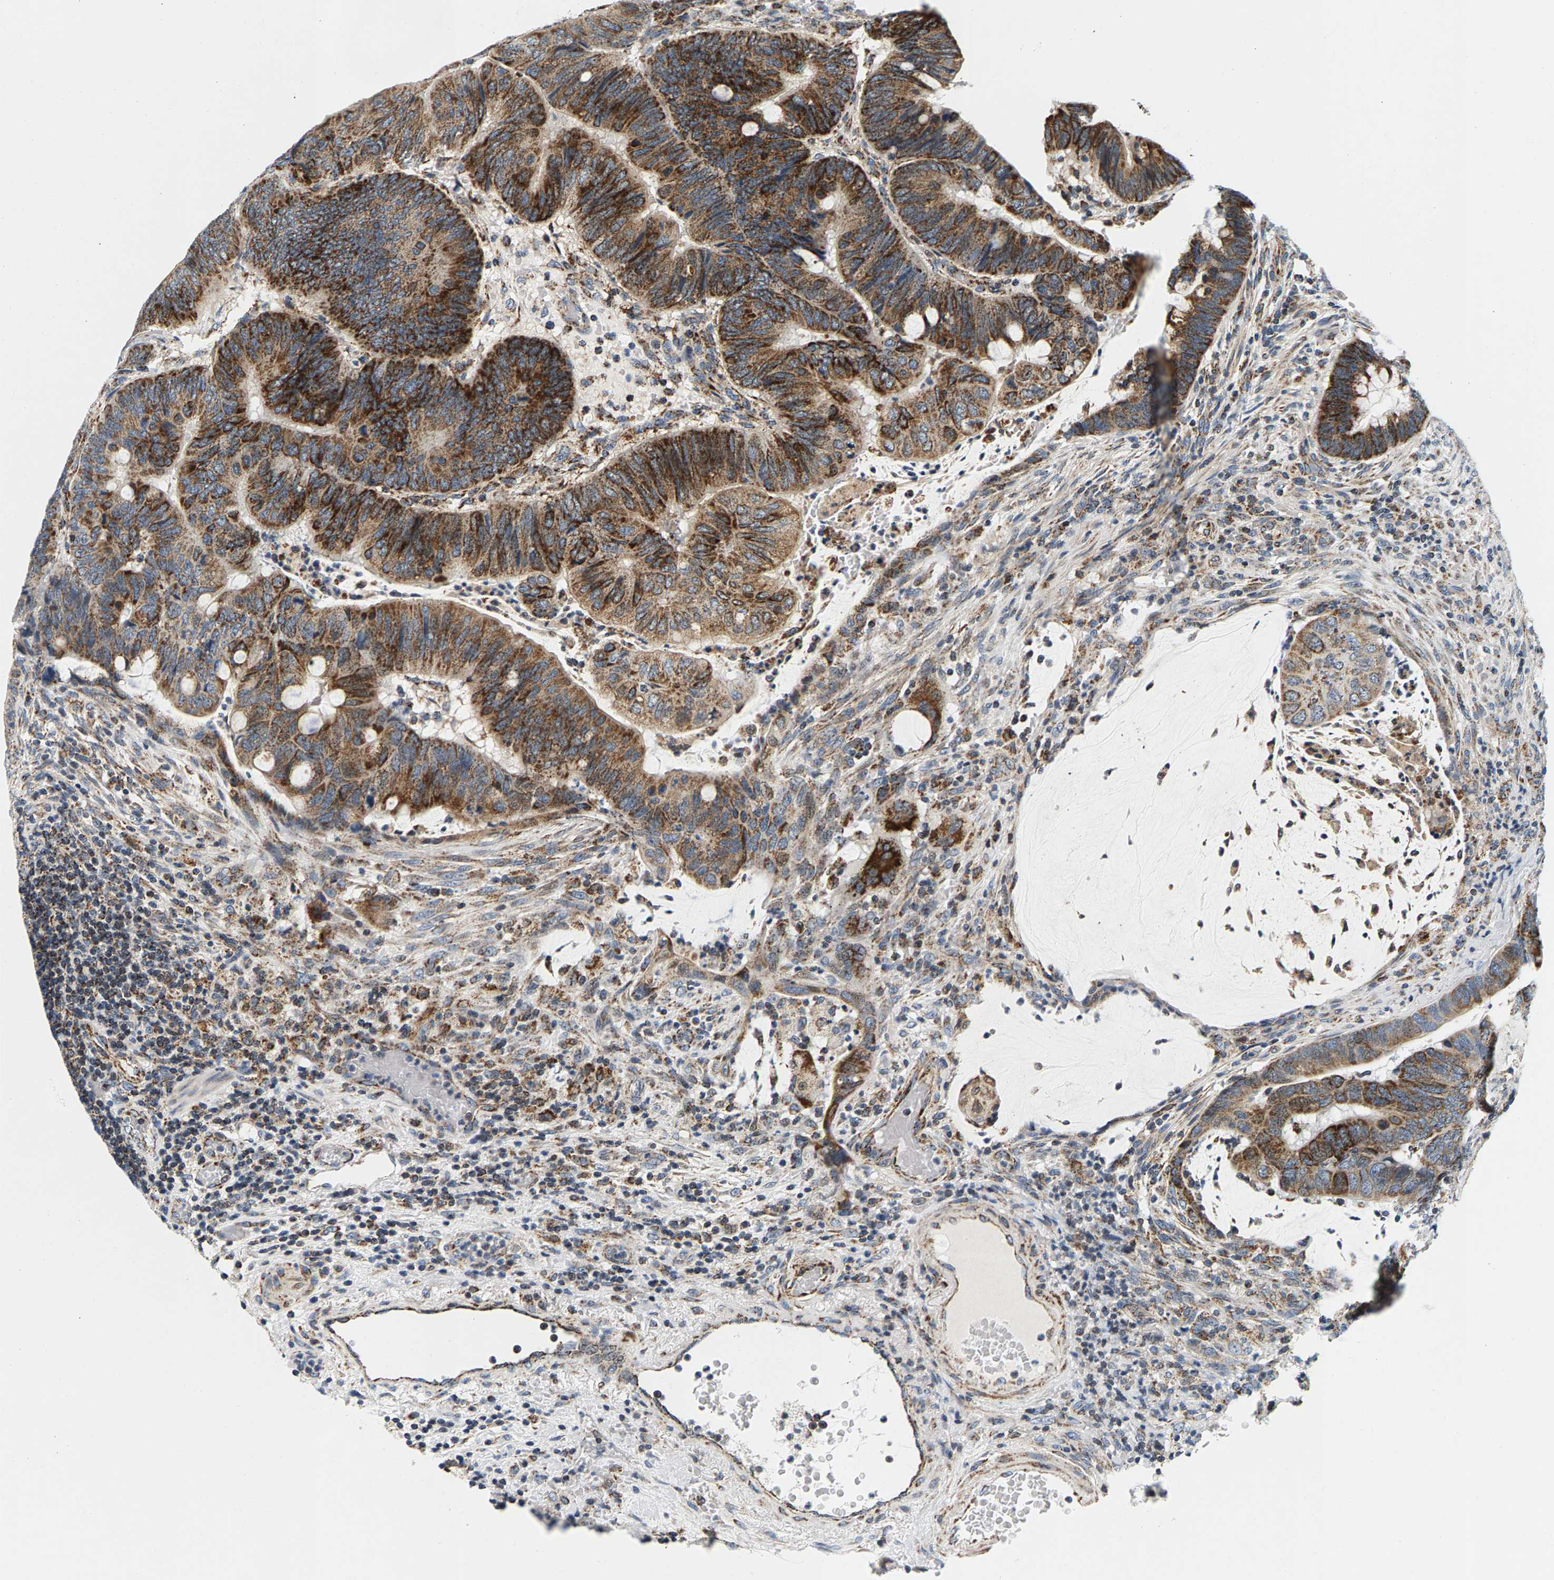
{"staining": {"intensity": "strong", "quantity": ">75%", "location": "cytoplasmic/membranous"}, "tissue": "colorectal cancer", "cell_type": "Tumor cells", "image_type": "cancer", "snomed": [{"axis": "morphology", "description": "Normal tissue, NOS"}, {"axis": "morphology", "description": "Adenocarcinoma, NOS"}, {"axis": "topography", "description": "Rectum"}, {"axis": "topography", "description": "Peripheral nerve tissue"}], "caption": "Immunohistochemistry (IHC) (DAB) staining of colorectal cancer reveals strong cytoplasmic/membranous protein expression in about >75% of tumor cells.", "gene": "PDE1A", "patient": {"sex": "male", "age": 92}}